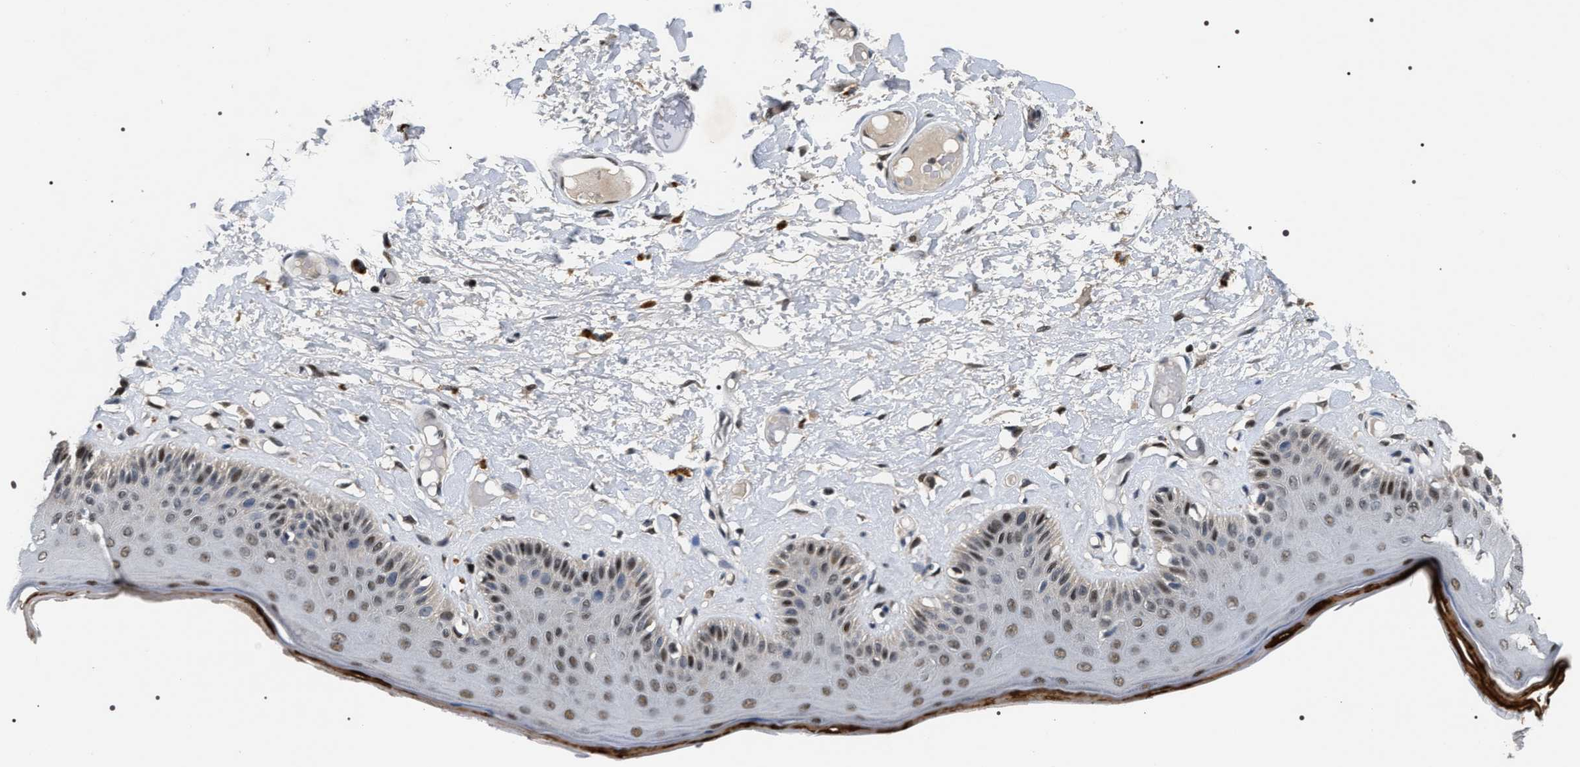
{"staining": {"intensity": "strong", "quantity": ">75%", "location": "nuclear"}, "tissue": "skin", "cell_type": "Epidermal cells", "image_type": "normal", "snomed": [{"axis": "morphology", "description": "Normal tissue, NOS"}, {"axis": "topography", "description": "Vulva"}], "caption": "A high-resolution histopathology image shows immunohistochemistry (IHC) staining of unremarkable skin, which shows strong nuclear expression in about >75% of epidermal cells. The staining is performed using DAB brown chromogen to label protein expression. The nuclei are counter-stained blue using hematoxylin.", "gene": "C7orf25", "patient": {"sex": "female", "age": 73}}